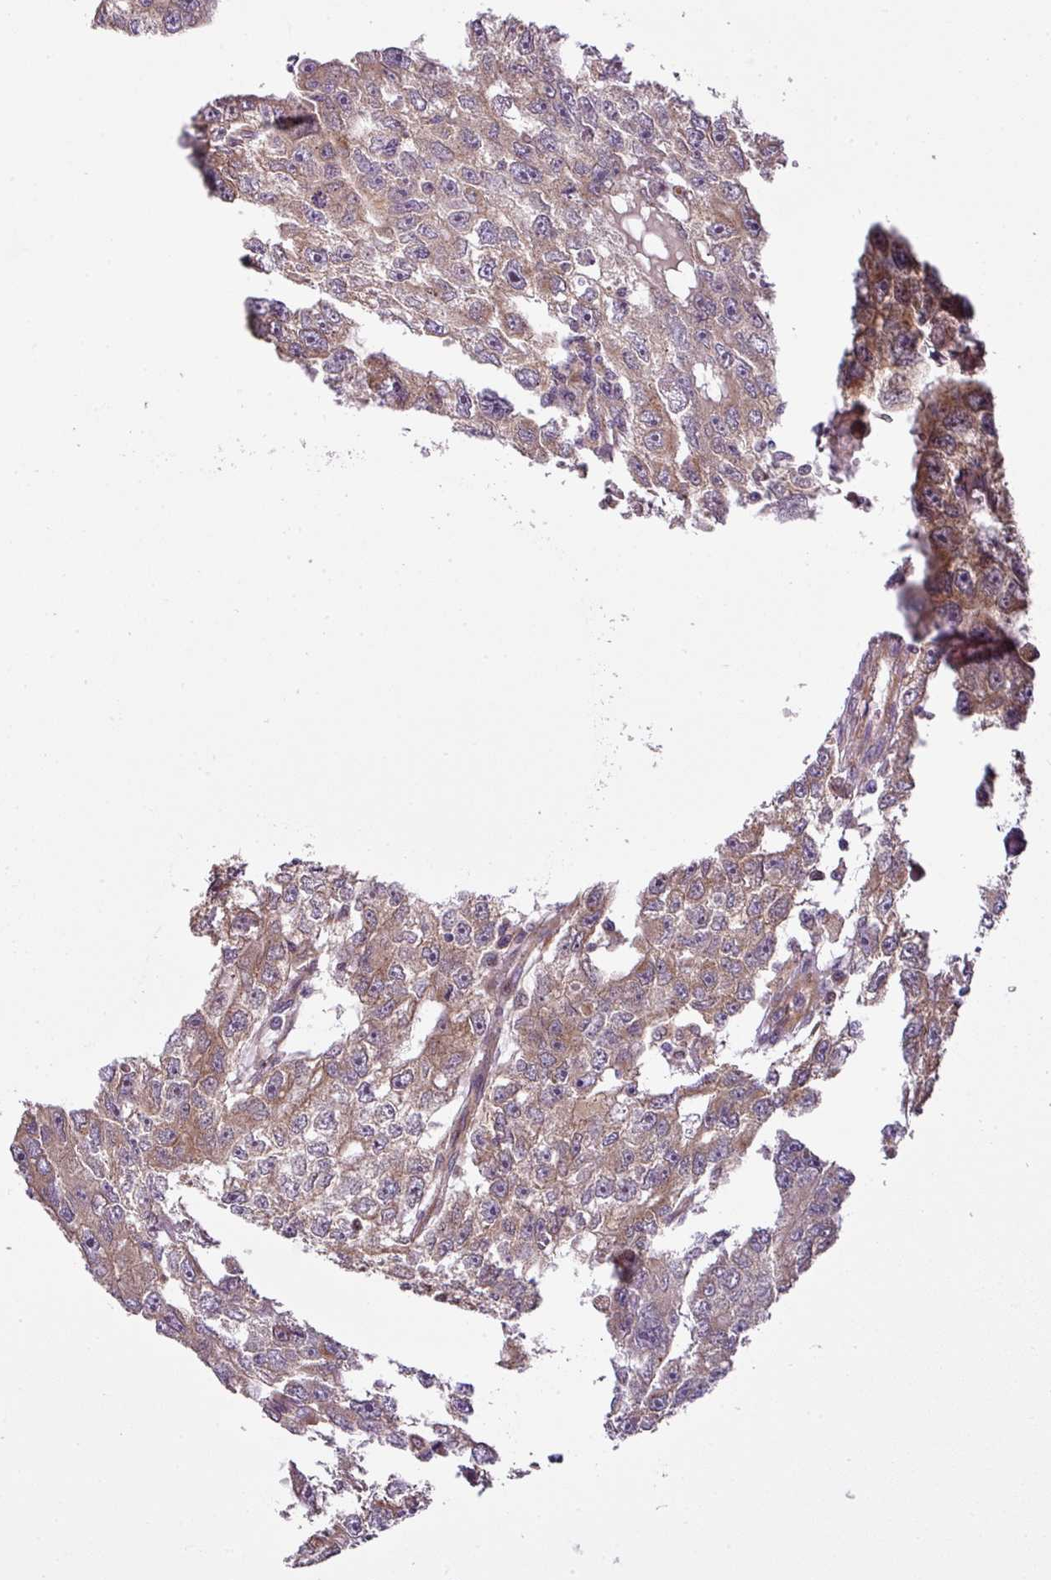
{"staining": {"intensity": "weak", "quantity": "25%-75%", "location": "cytoplasmic/membranous"}, "tissue": "testis cancer", "cell_type": "Tumor cells", "image_type": "cancer", "snomed": [{"axis": "morphology", "description": "Carcinoma, Embryonal, NOS"}, {"axis": "topography", "description": "Testis"}], "caption": "A brown stain highlights weak cytoplasmic/membranous staining of a protein in human embryonal carcinoma (testis) tumor cells. (DAB IHC with brightfield microscopy, high magnification).", "gene": "COX18", "patient": {"sex": "male", "age": 20}}